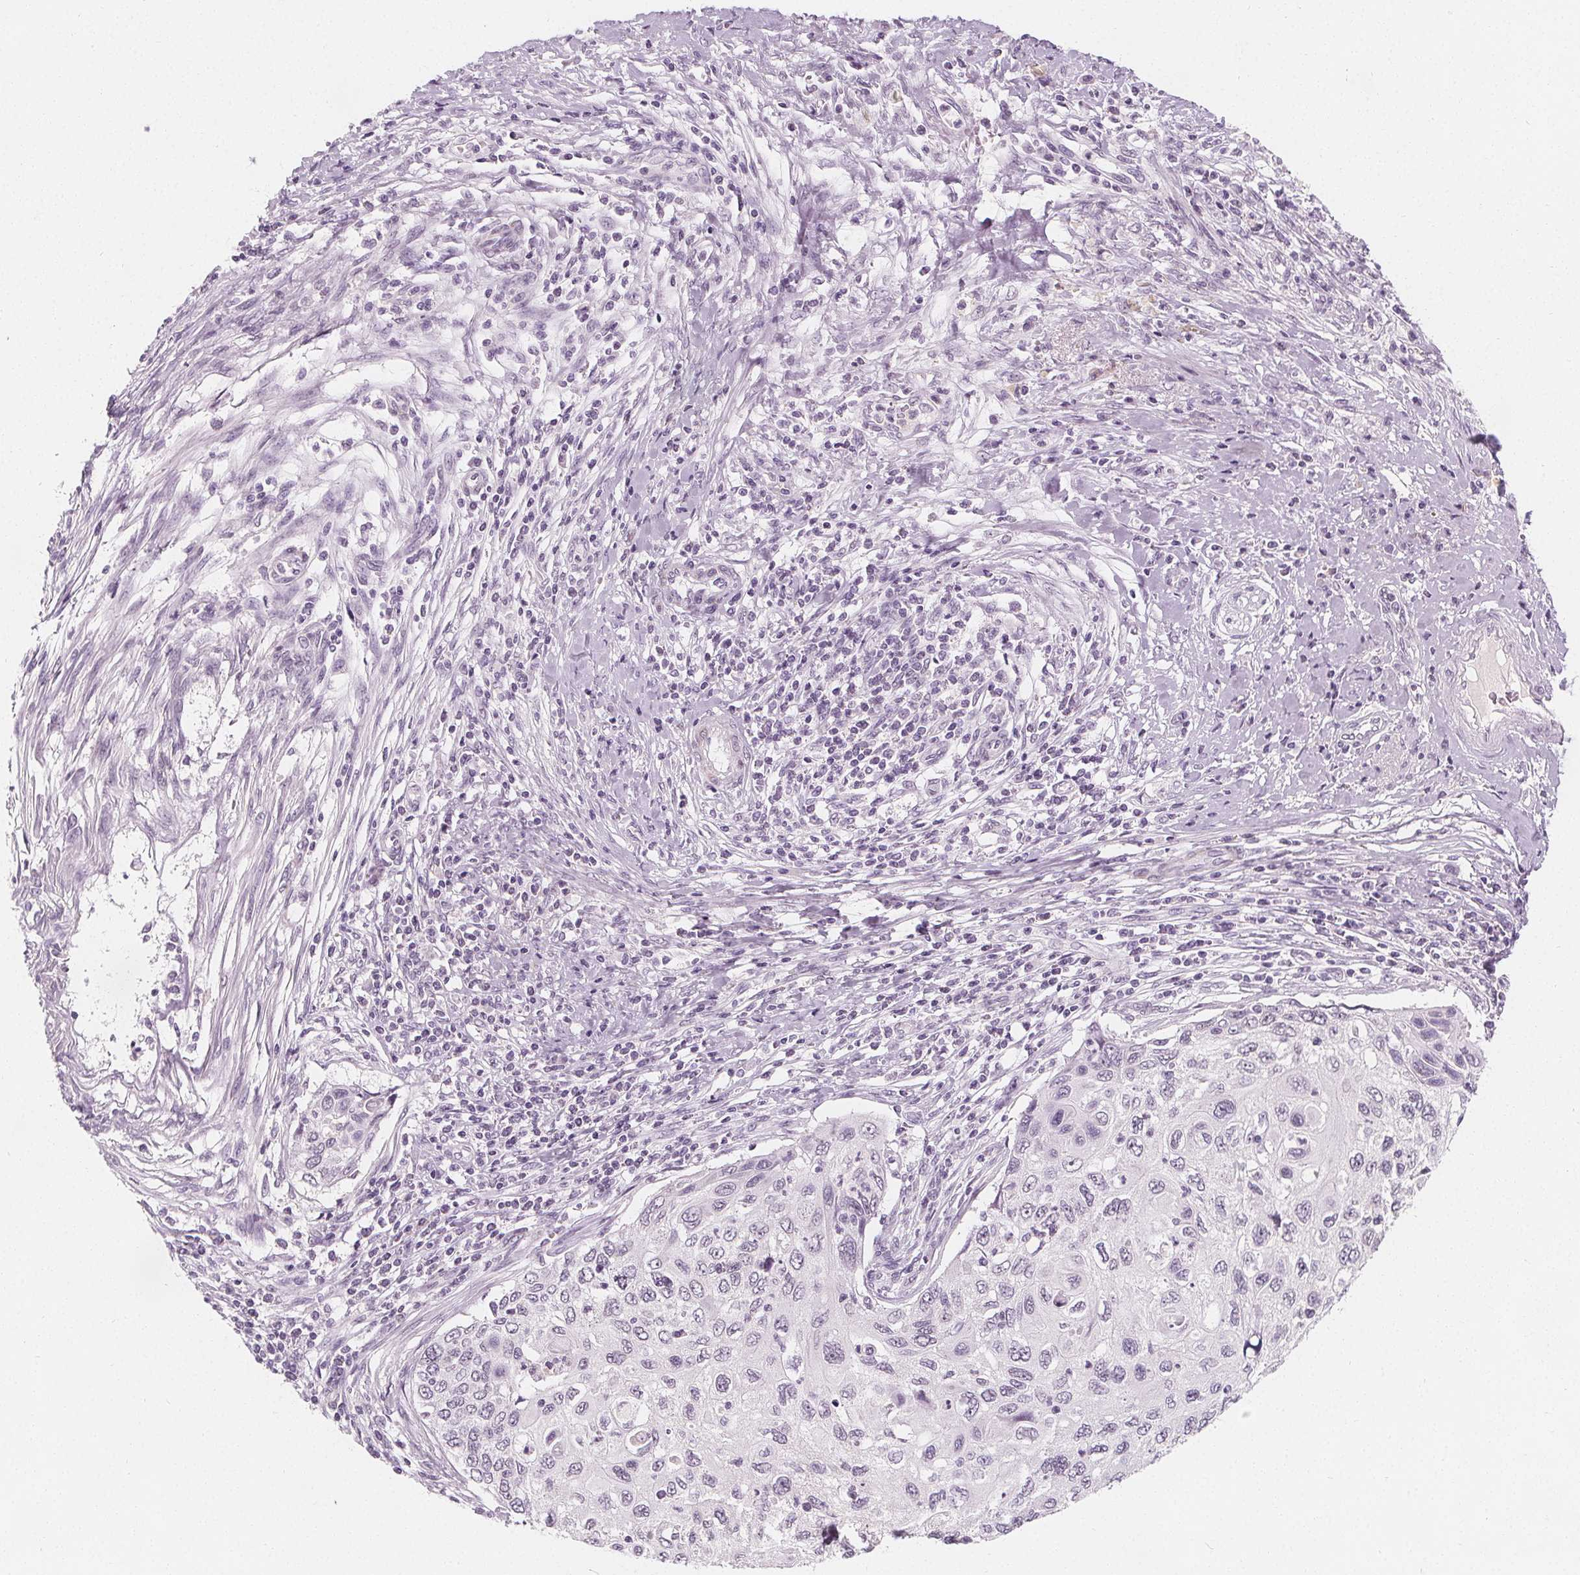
{"staining": {"intensity": "negative", "quantity": "none", "location": "none"}, "tissue": "cervical cancer", "cell_type": "Tumor cells", "image_type": "cancer", "snomed": [{"axis": "morphology", "description": "Squamous cell carcinoma, NOS"}, {"axis": "topography", "description": "Cervix"}], "caption": "Tumor cells are negative for protein expression in human cervical cancer.", "gene": "DBX2", "patient": {"sex": "female", "age": 70}}